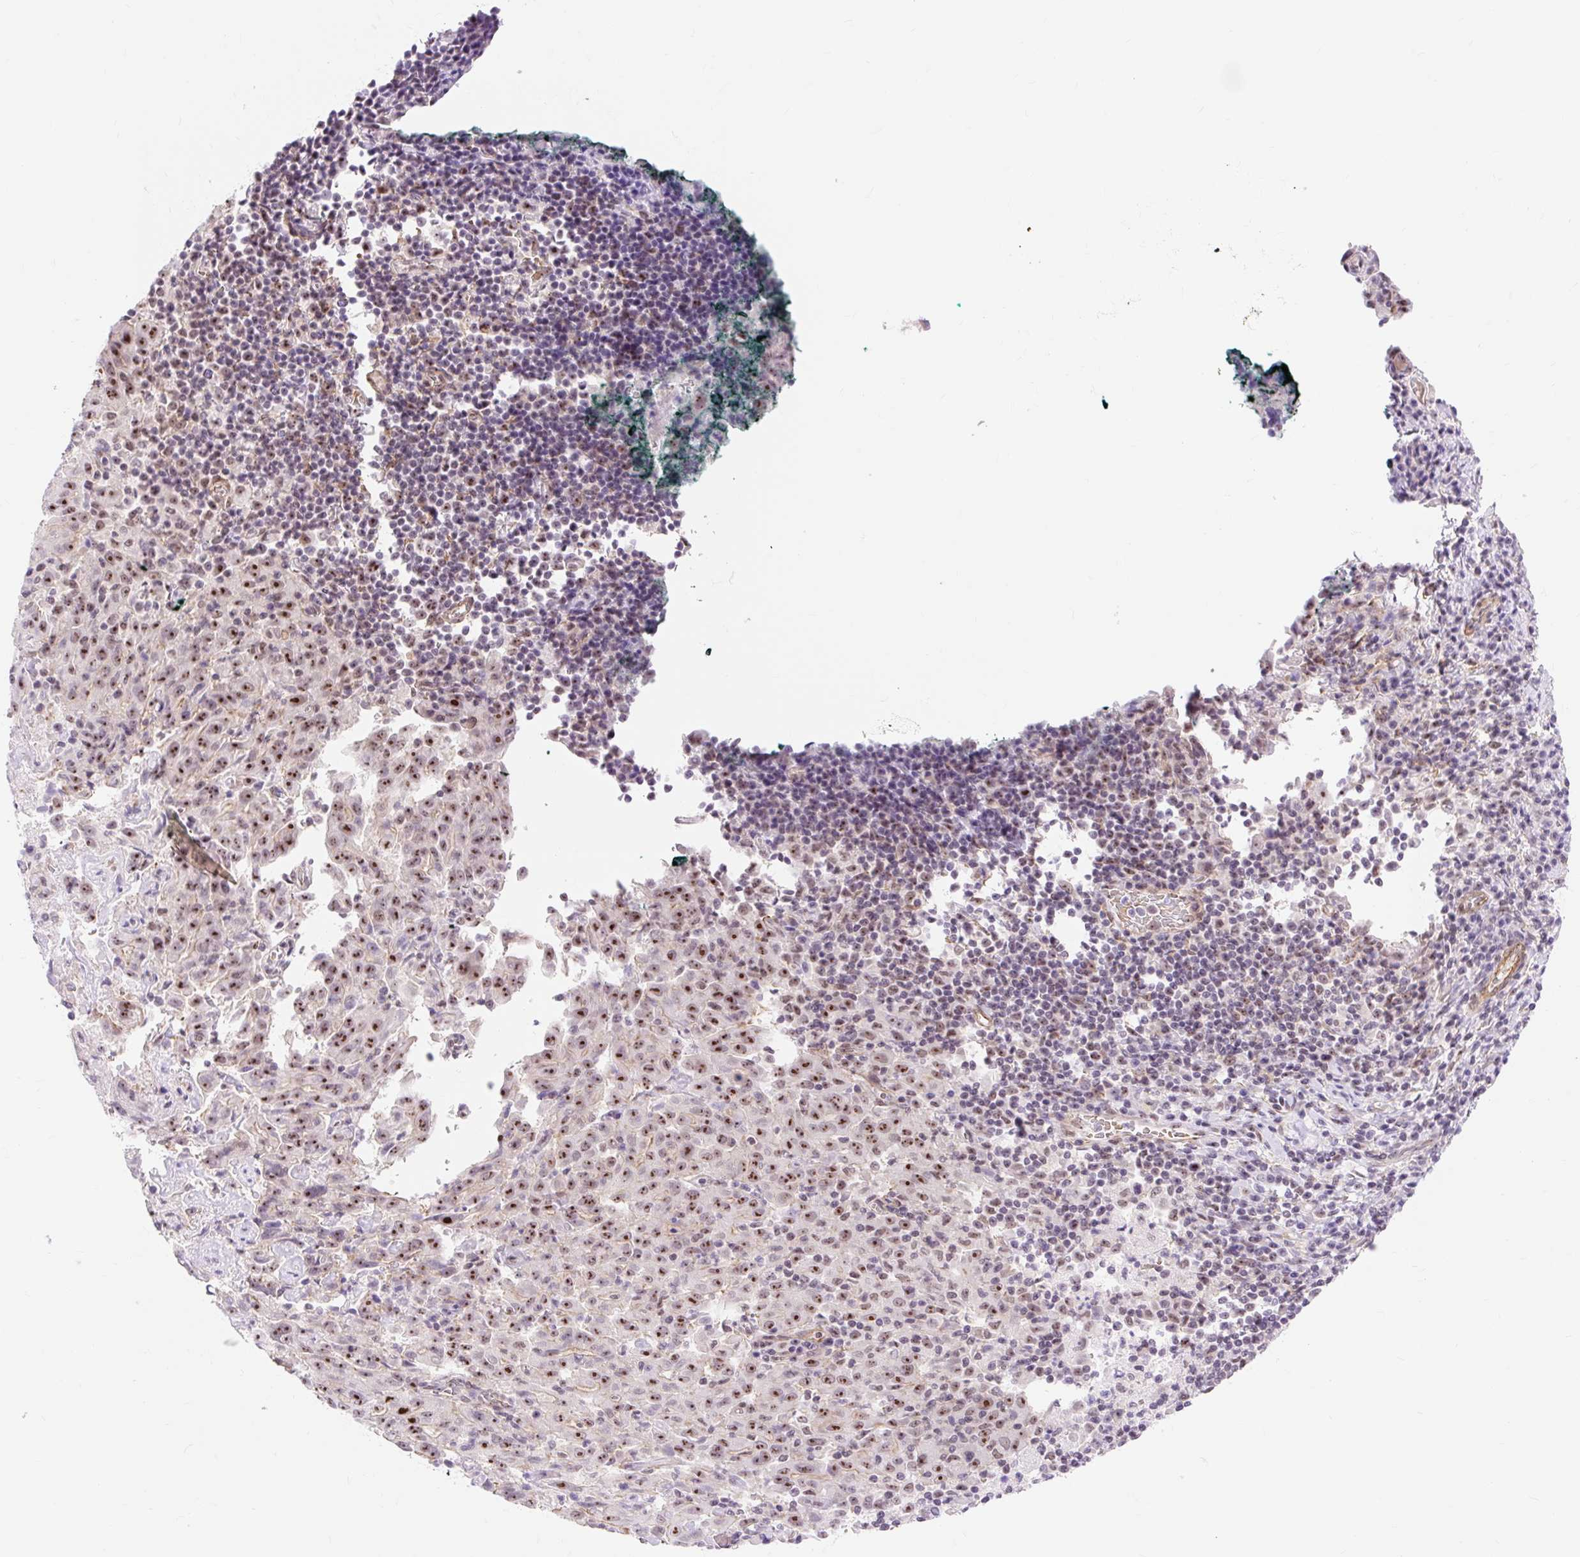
{"staining": {"intensity": "strong", "quantity": ">75%", "location": "nuclear"}, "tissue": "pancreatic cancer", "cell_type": "Tumor cells", "image_type": "cancer", "snomed": [{"axis": "morphology", "description": "Adenocarcinoma, NOS"}, {"axis": "topography", "description": "Pancreas"}], "caption": "Immunohistochemistry (IHC) of human pancreatic cancer (adenocarcinoma) reveals high levels of strong nuclear expression in approximately >75% of tumor cells. The staining is performed using DAB brown chromogen to label protein expression. The nuclei are counter-stained blue using hematoxylin.", "gene": "OBP2A", "patient": {"sex": "male", "age": 63}}